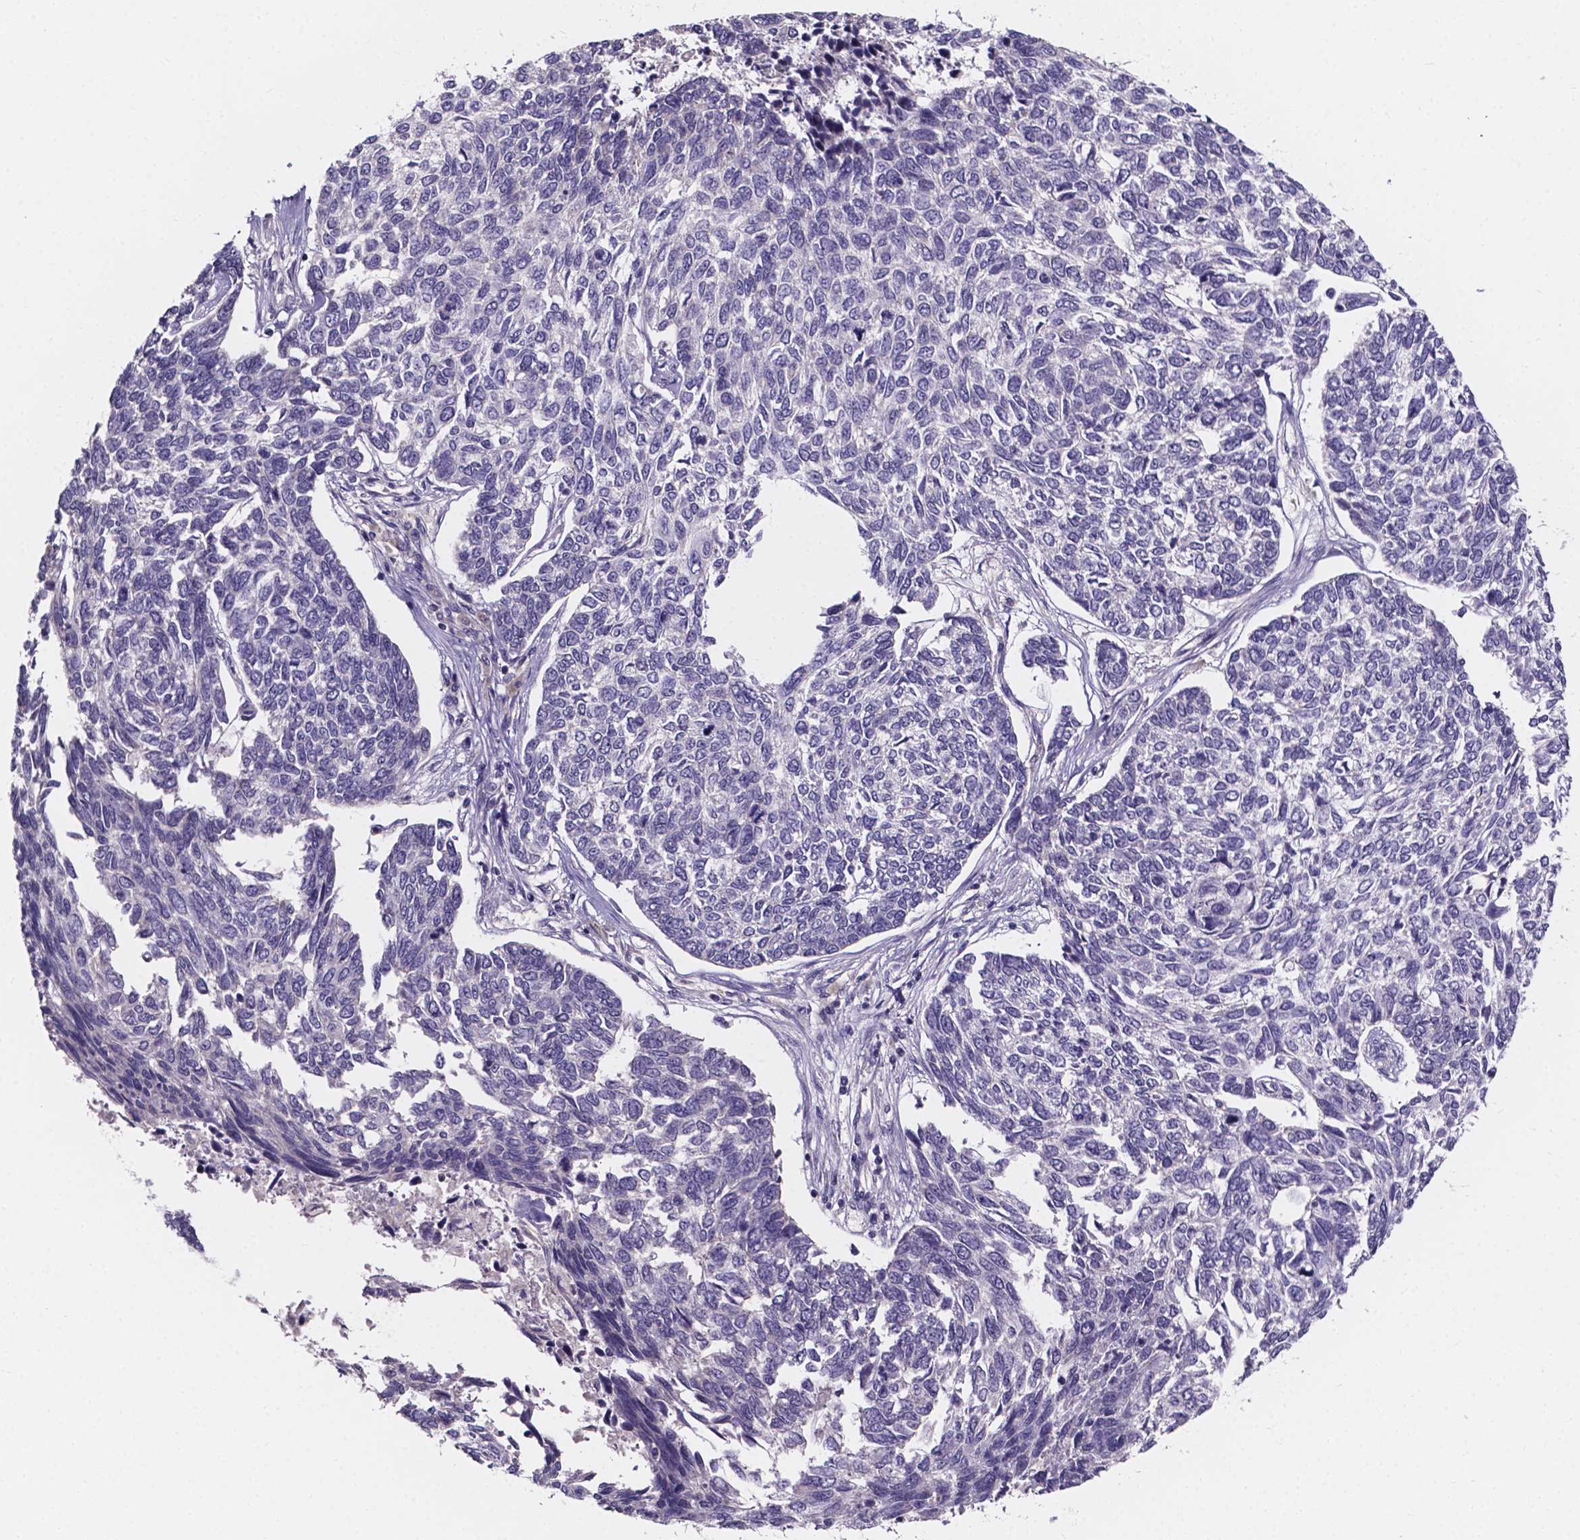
{"staining": {"intensity": "negative", "quantity": "none", "location": "none"}, "tissue": "skin cancer", "cell_type": "Tumor cells", "image_type": "cancer", "snomed": [{"axis": "morphology", "description": "Basal cell carcinoma"}, {"axis": "topography", "description": "Skin"}], "caption": "A high-resolution image shows IHC staining of skin cancer (basal cell carcinoma), which exhibits no significant staining in tumor cells.", "gene": "SPOCD1", "patient": {"sex": "female", "age": 65}}